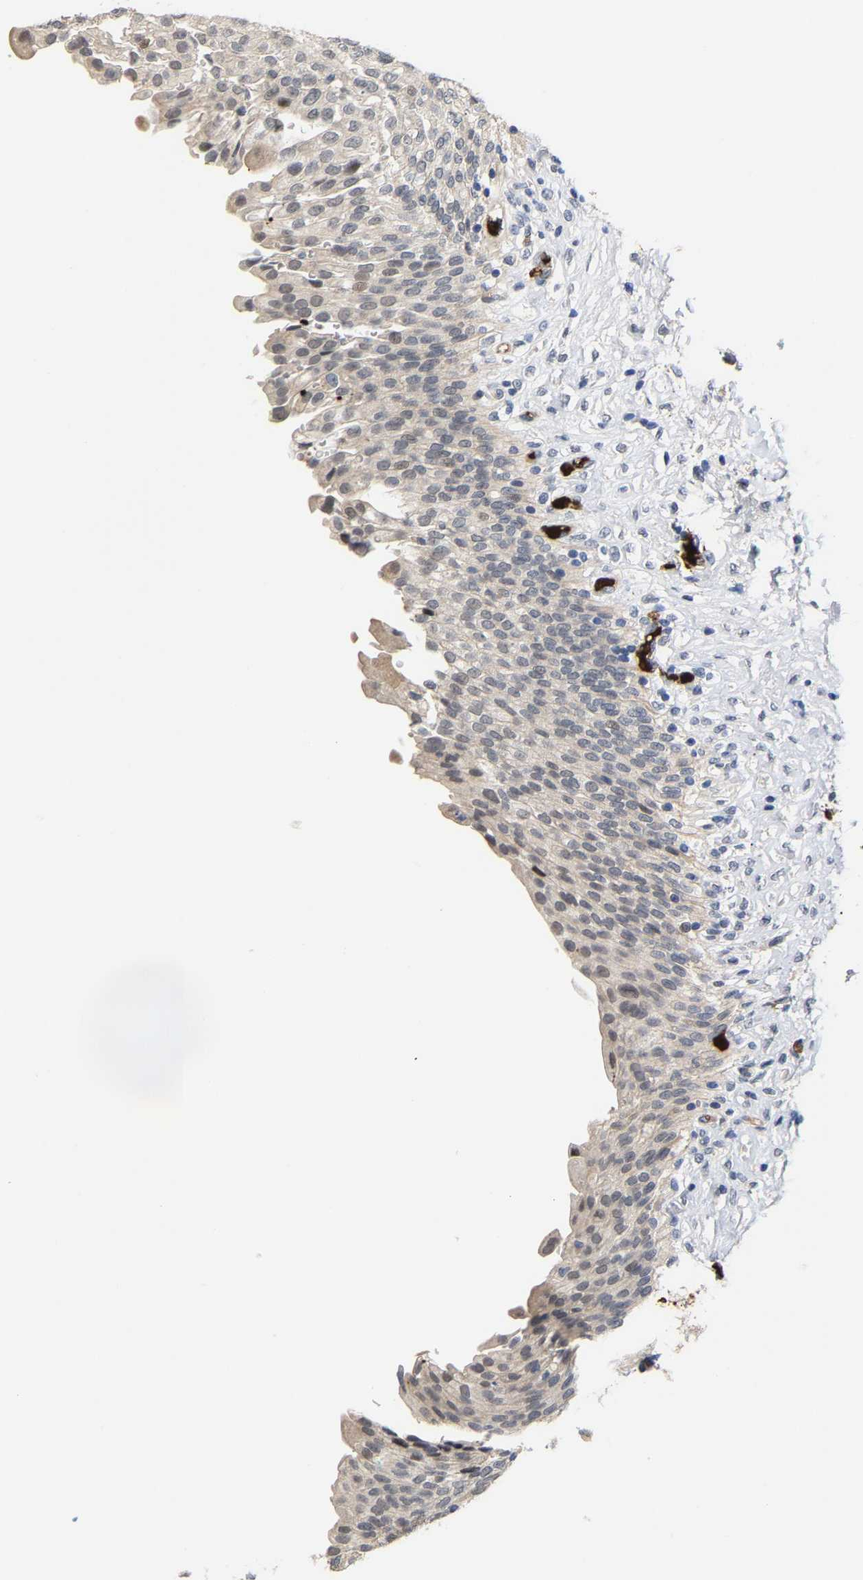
{"staining": {"intensity": "moderate", "quantity": "<25%", "location": "cytoplasmic/membranous,nuclear"}, "tissue": "urinary bladder", "cell_type": "Urothelial cells", "image_type": "normal", "snomed": [{"axis": "morphology", "description": "Urothelial carcinoma, High grade"}, {"axis": "topography", "description": "Urinary bladder"}], "caption": "High-power microscopy captured an IHC photomicrograph of unremarkable urinary bladder, revealing moderate cytoplasmic/membranous,nuclear expression in approximately <25% of urothelial cells. (DAB (3,3'-diaminobenzidine) = brown stain, brightfield microscopy at high magnification).", "gene": "TDRD7", "patient": {"sex": "male", "age": 46}}